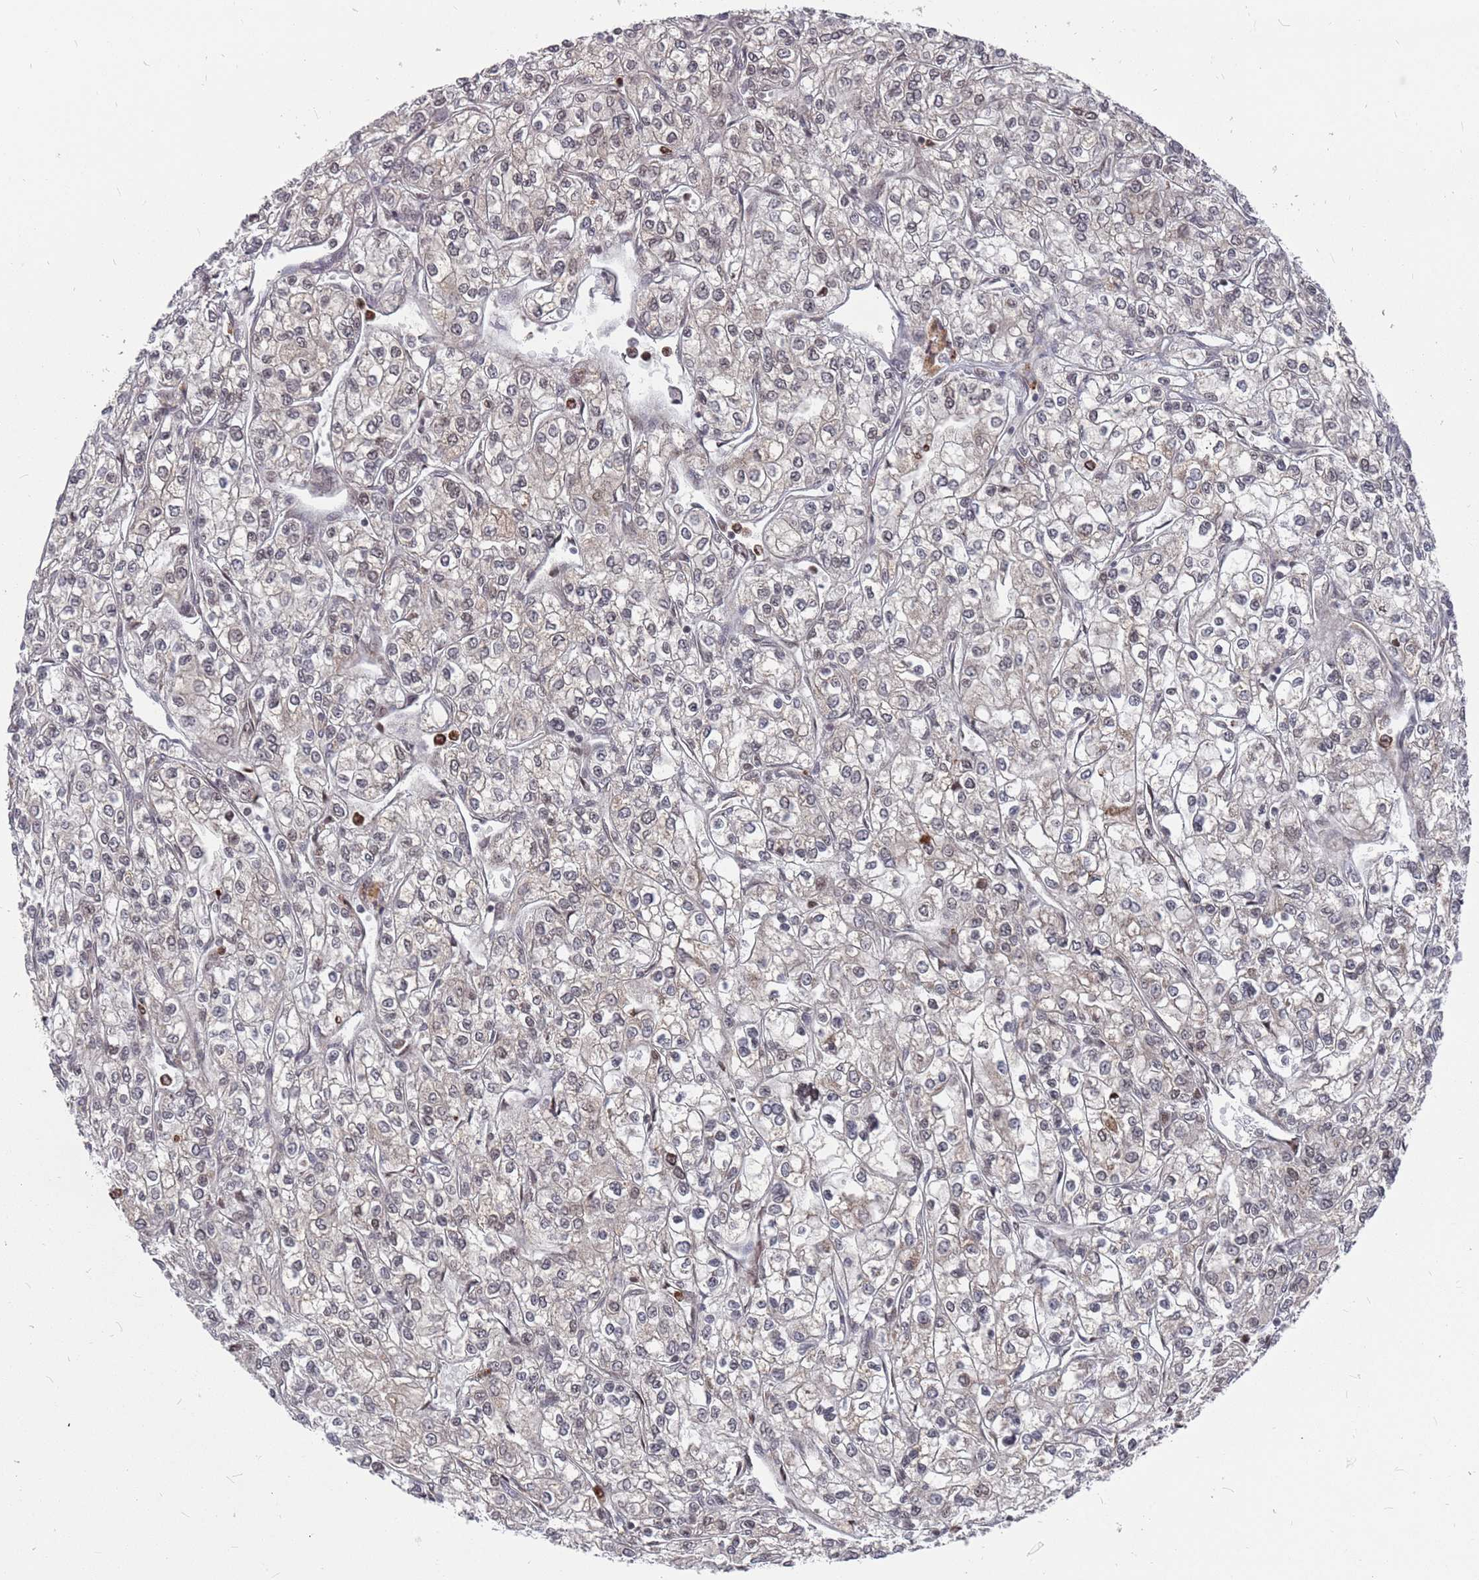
{"staining": {"intensity": "weak", "quantity": "<25%", "location": "cytoplasmic/membranous"}, "tissue": "renal cancer", "cell_type": "Tumor cells", "image_type": "cancer", "snomed": [{"axis": "morphology", "description": "Adenocarcinoma, NOS"}, {"axis": "topography", "description": "Kidney"}], "caption": "Protein analysis of renal adenocarcinoma exhibits no significant expression in tumor cells.", "gene": "FMO4", "patient": {"sex": "male", "age": 80}}